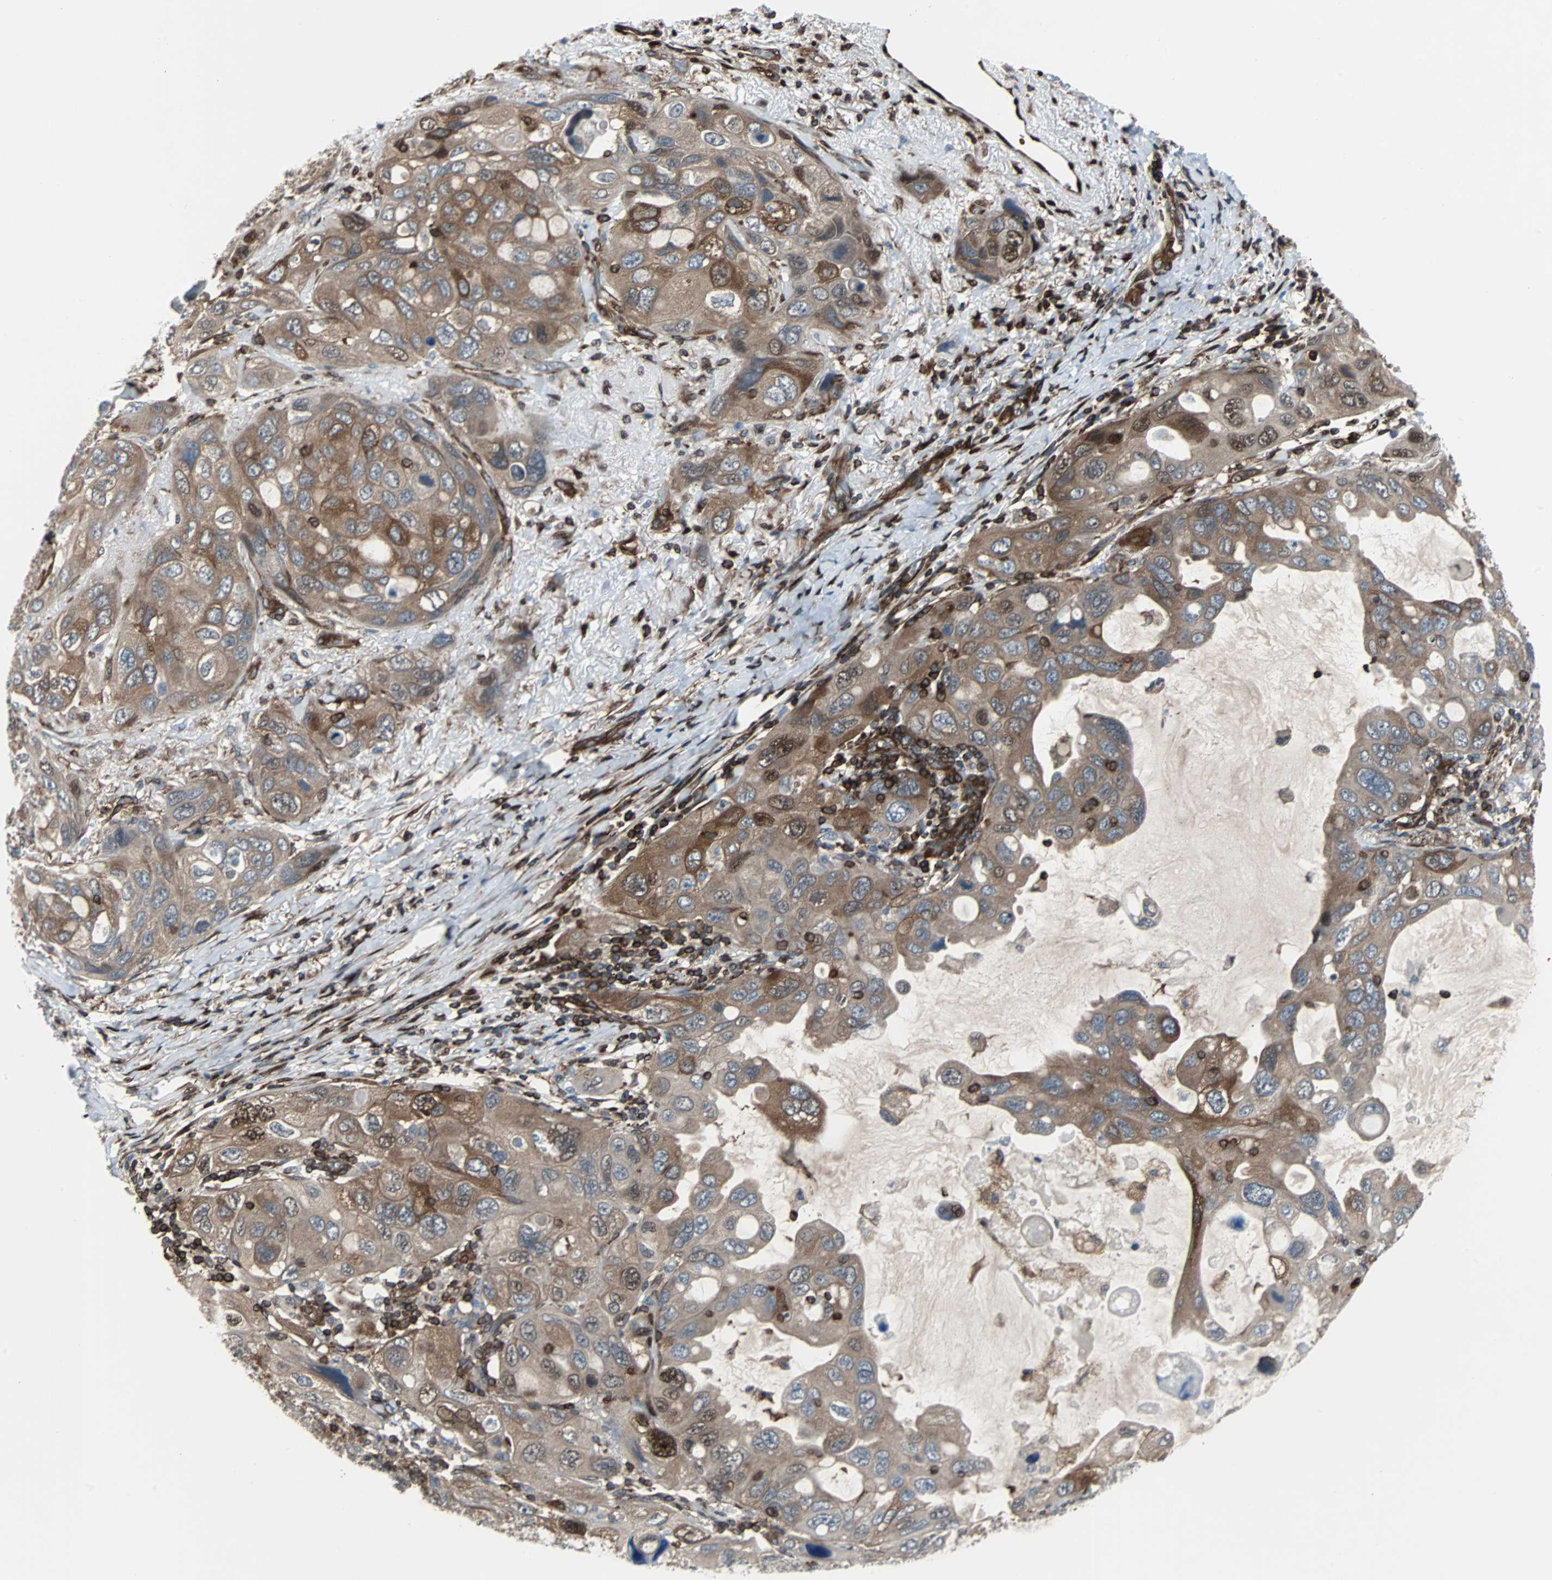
{"staining": {"intensity": "moderate", "quantity": ">75%", "location": "cytoplasmic/membranous,nuclear"}, "tissue": "lung cancer", "cell_type": "Tumor cells", "image_type": "cancer", "snomed": [{"axis": "morphology", "description": "Squamous cell carcinoma, NOS"}, {"axis": "topography", "description": "Lung"}], "caption": "Lung cancer tissue demonstrates moderate cytoplasmic/membranous and nuclear positivity in about >75% of tumor cells, visualized by immunohistochemistry.", "gene": "RELA", "patient": {"sex": "female", "age": 73}}